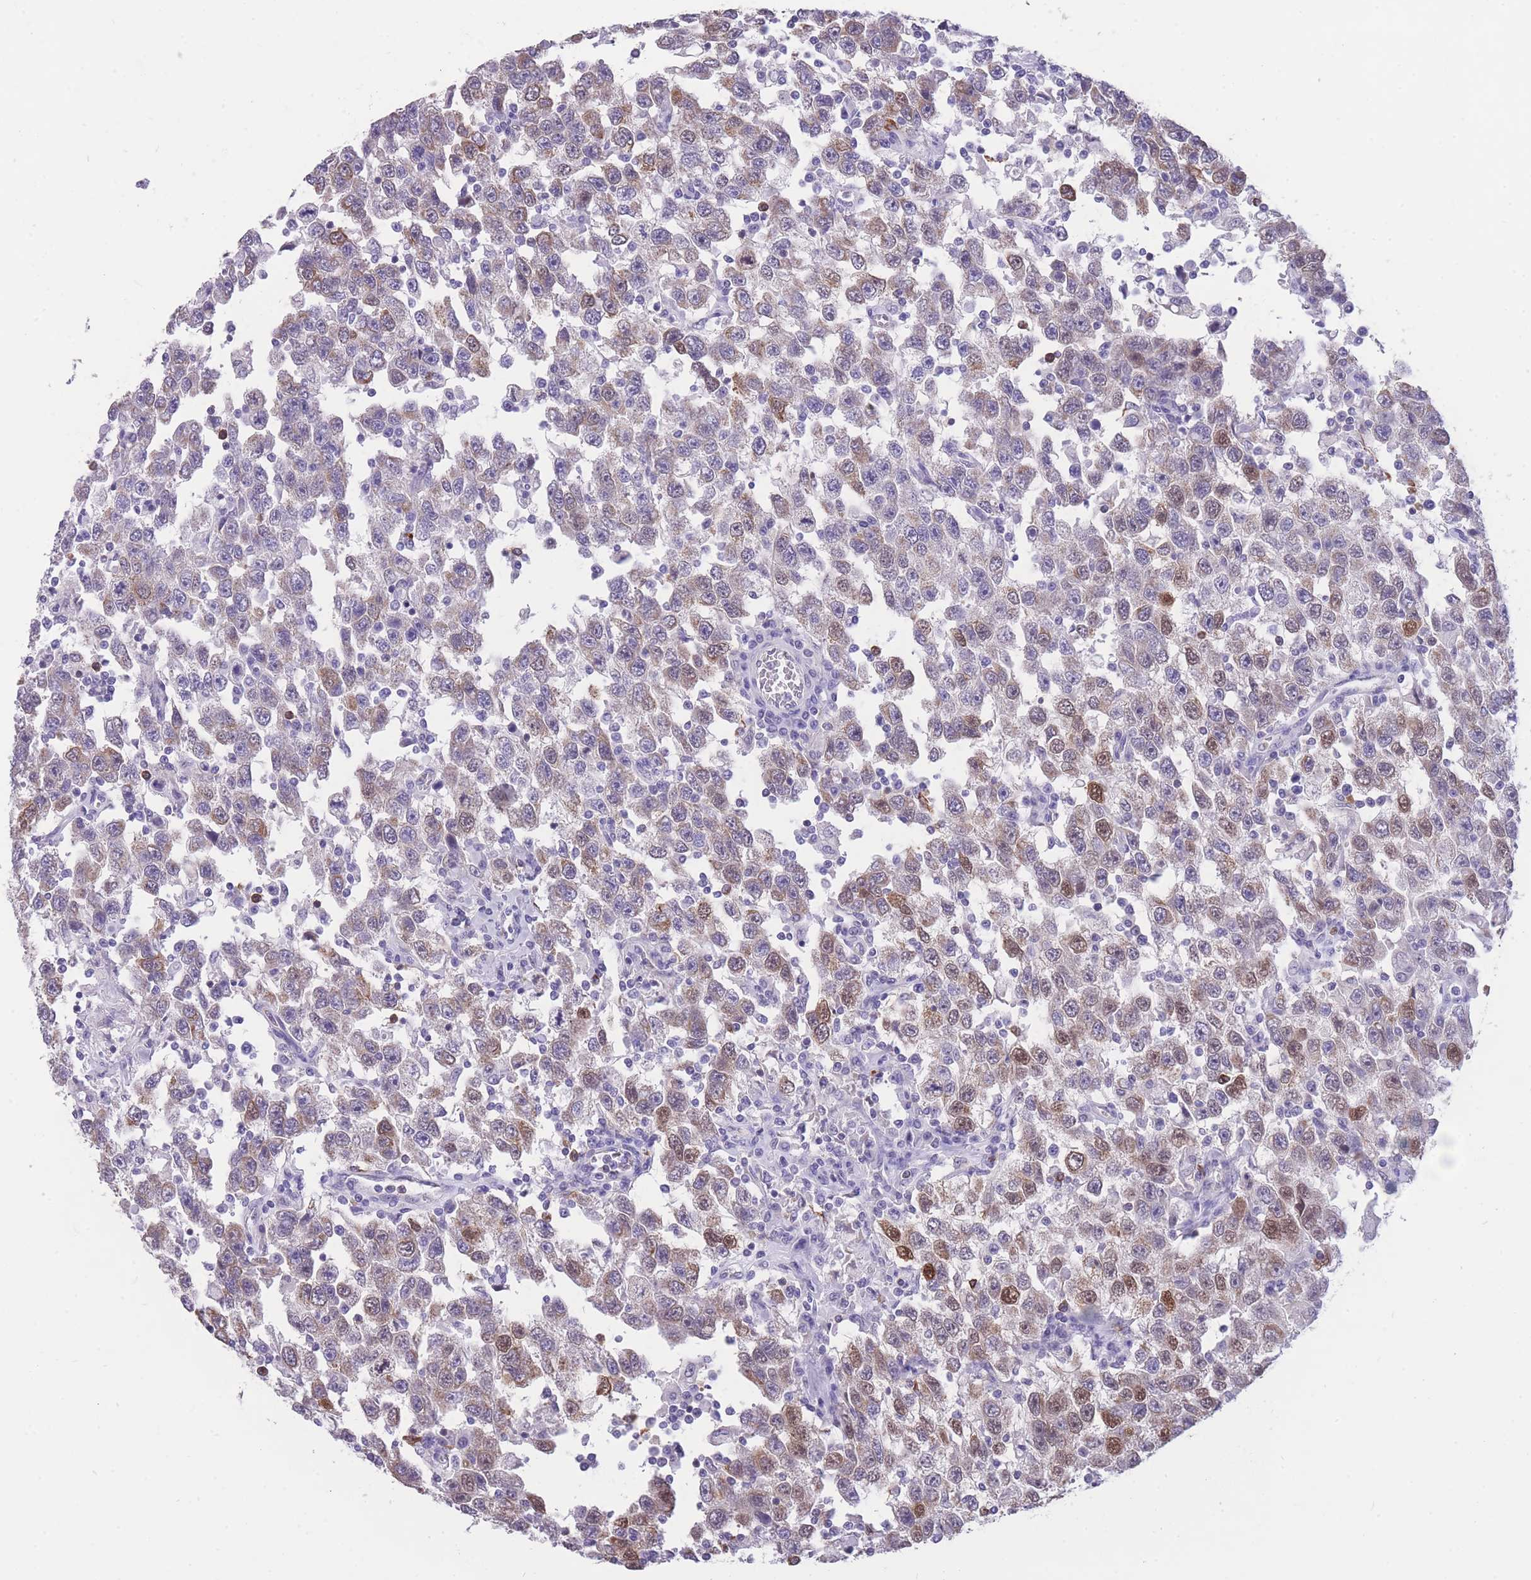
{"staining": {"intensity": "moderate", "quantity": "25%-75%", "location": "cytoplasmic/membranous,nuclear"}, "tissue": "testis cancer", "cell_type": "Tumor cells", "image_type": "cancer", "snomed": [{"axis": "morphology", "description": "Seminoma, NOS"}, {"axis": "topography", "description": "Testis"}], "caption": "A brown stain labels moderate cytoplasmic/membranous and nuclear expression of a protein in human testis cancer tumor cells. (Stains: DAB in brown, nuclei in blue, Microscopy: brightfield microscopy at high magnification).", "gene": "ZNF662", "patient": {"sex": "male", "age": 41}}